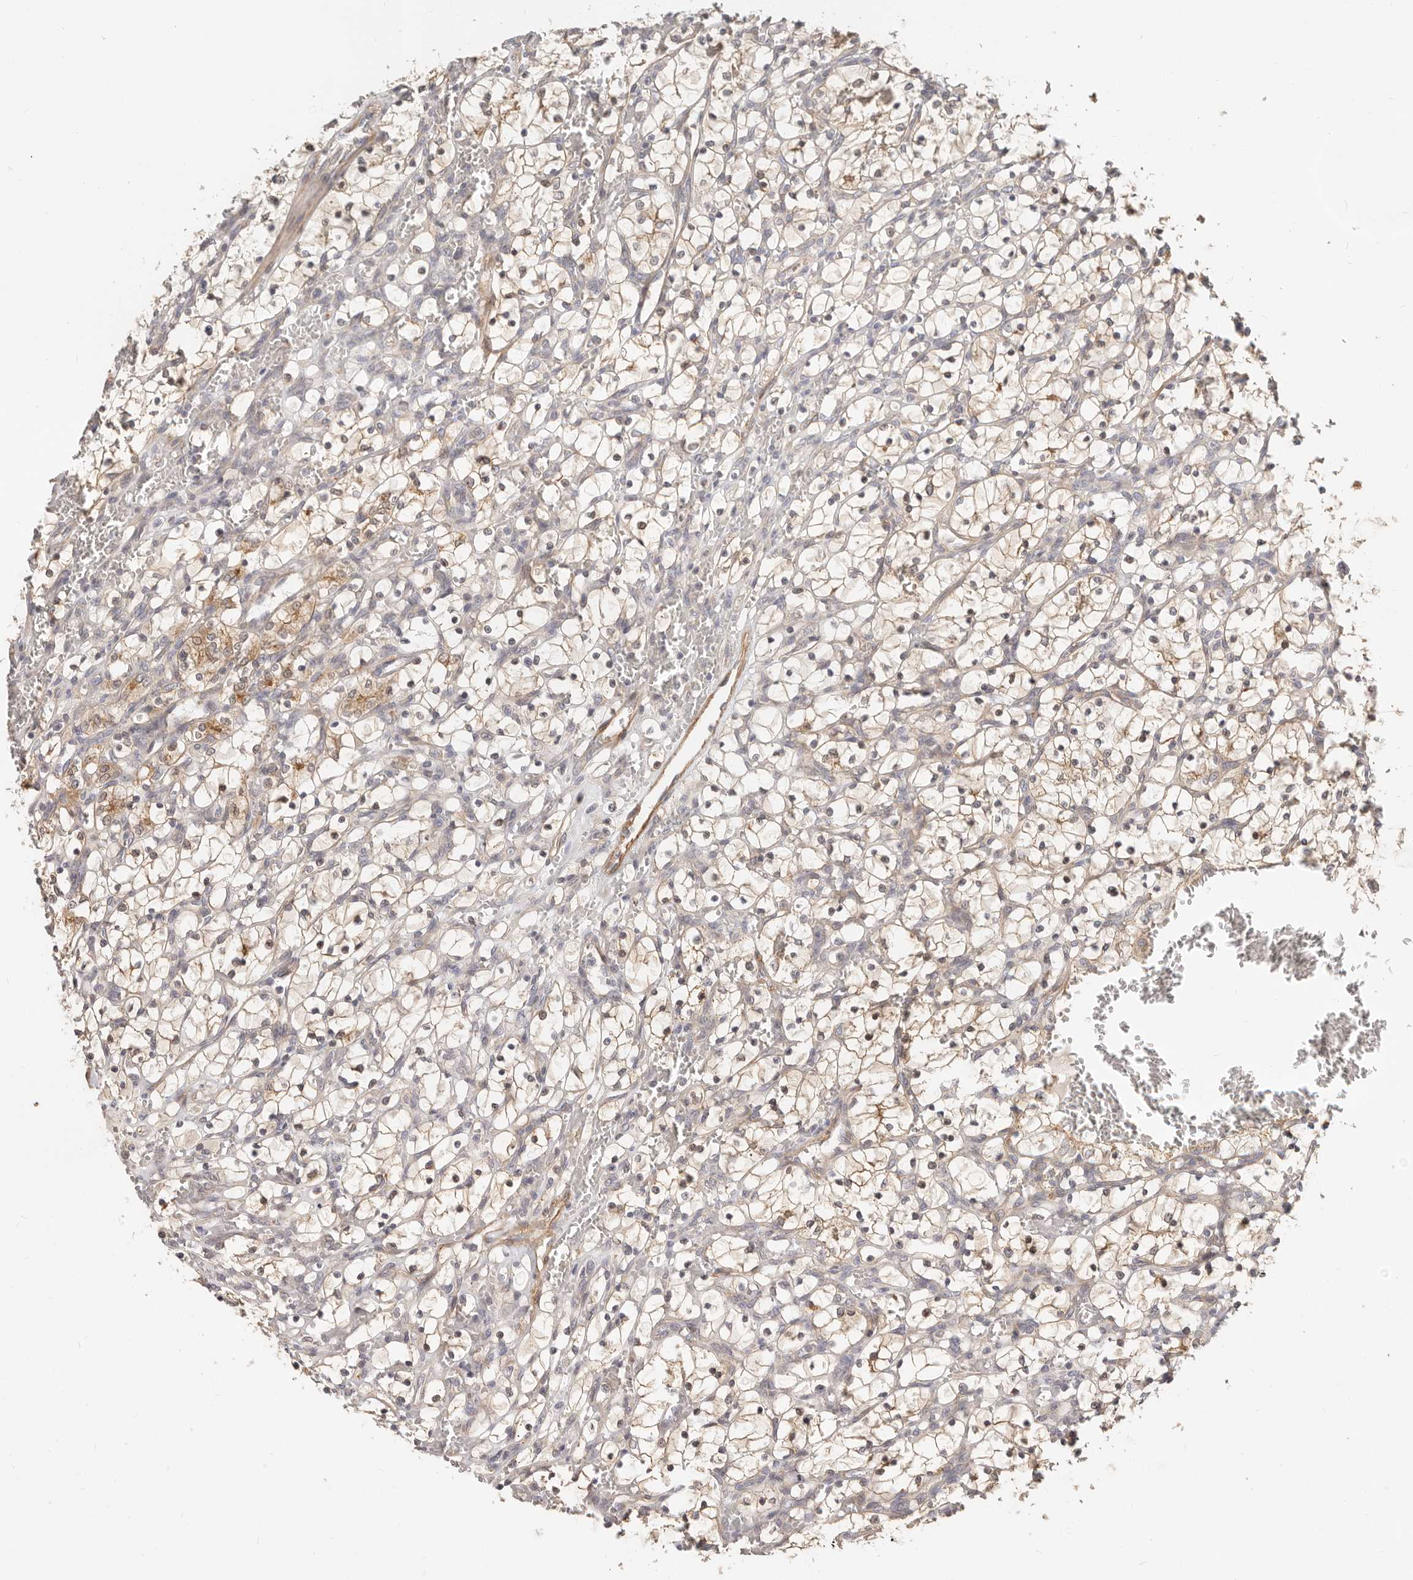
{"staining": {"intensity": "weak", "quantity": "<25%", "location": "cytoplasmic/membranous"}, "tissue": "renal cancer", "cell_type": "Tumor cells", "image_type": "cancer", "snomed": [{"axis": "morphology", "description": "Adenocarcinoma, NOS"}, {"axis": "topography", "description": "Kidney"}], "caption": "High magnification brightfield microscopy of adenocarcinoma (renal) stained with DAB (brown) and counterstained with hematoxylin (blue): tumor cells show no significant expression.", "gene": "ZRANB1", "patient": {"sex": "female", "age": 69}}